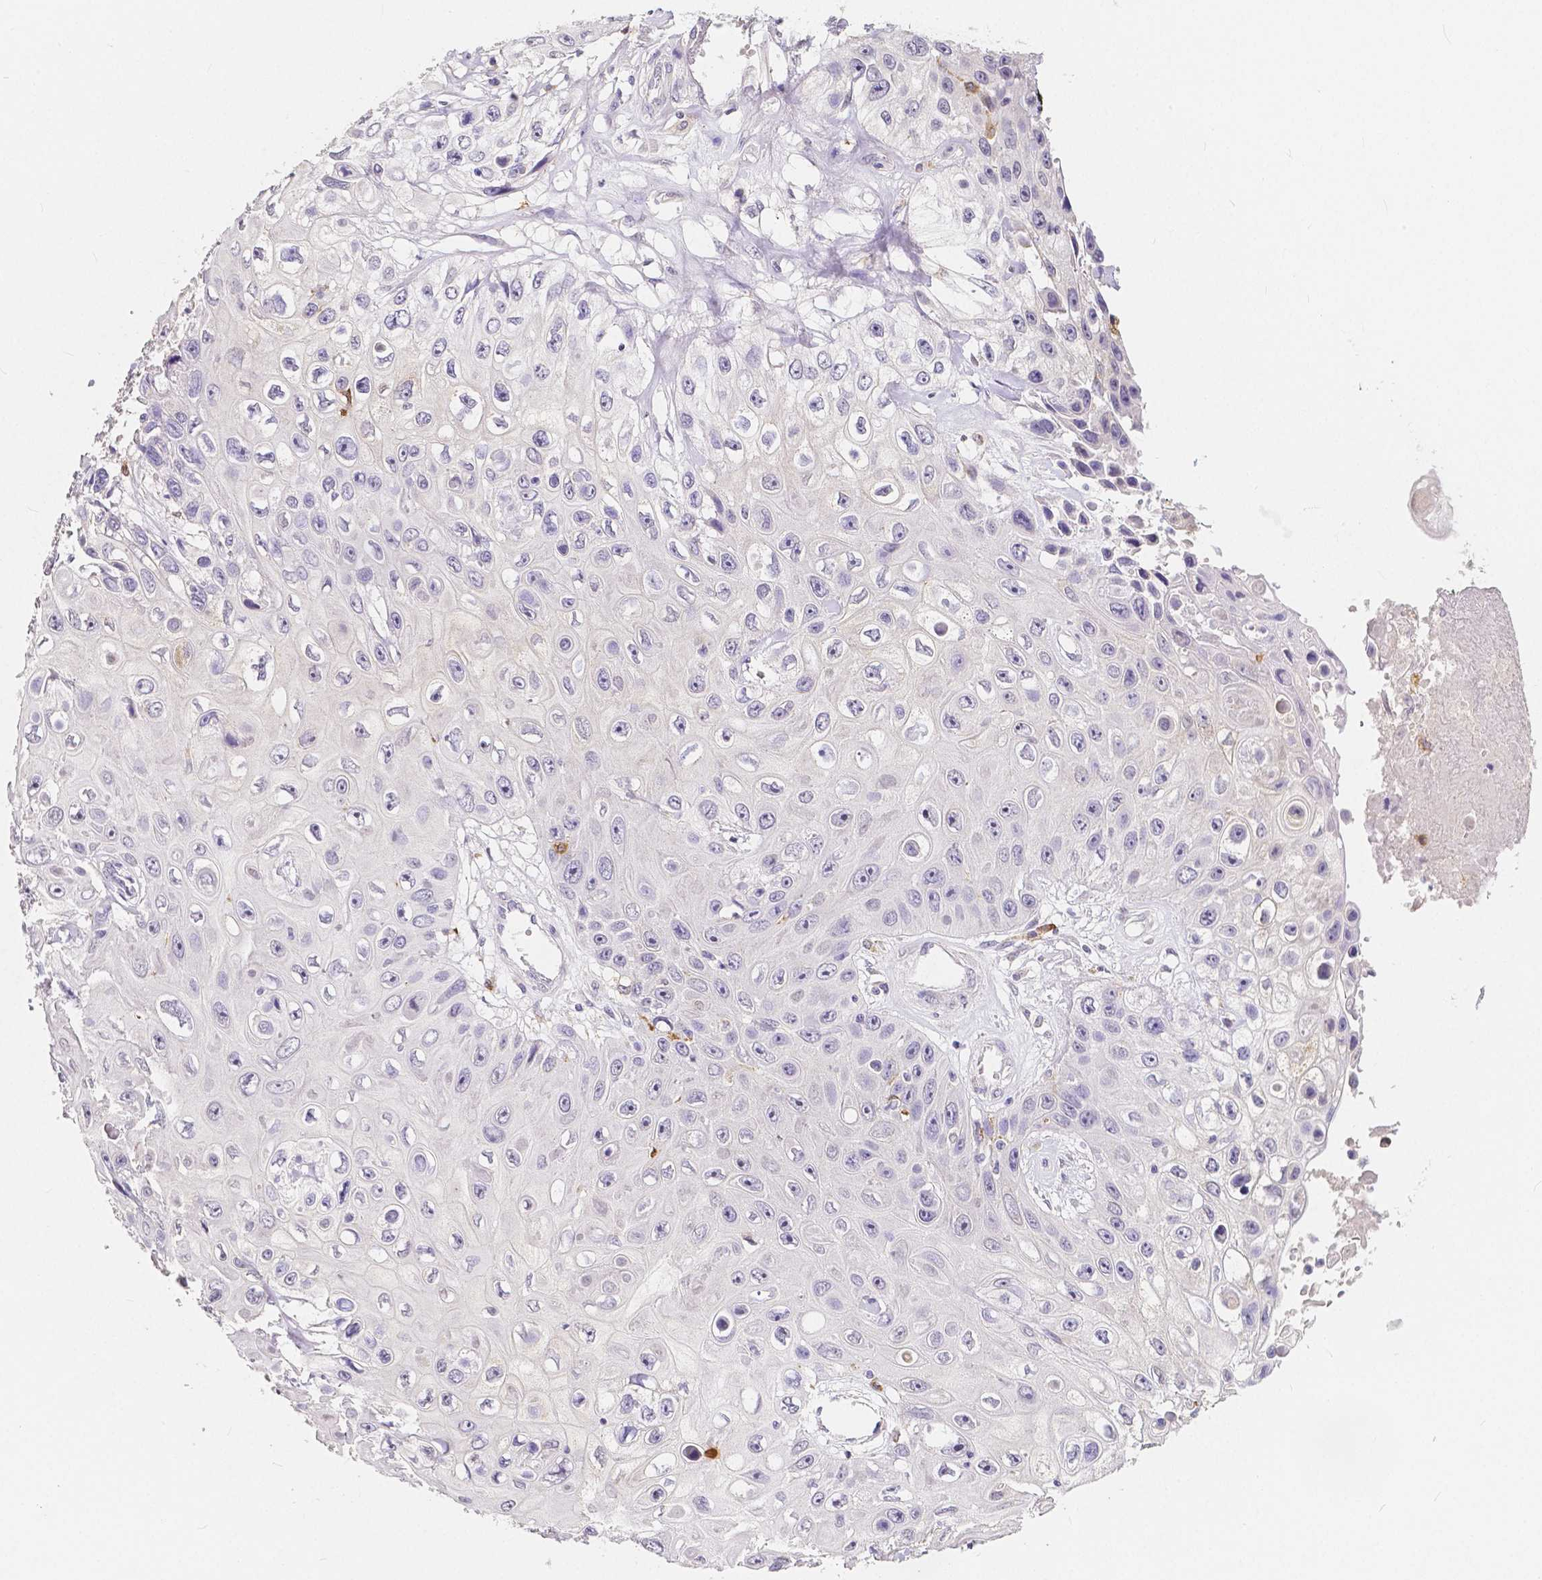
{"staining": {"intensity": "negative", "quantity": "none", "location": "none"}, "tissue": "skin cancer", "cell_type": "Tumor cells", "image_type": "cancer", "snomed": [{"axis": "morphology", "description": "Squamous cell carcinoma, NOS"}, {"axis": "topography", "description": "Skin"}], "caption": "Immunohistochemistry (IHC) image of neoplastic tissue: human squamous cell carcinoma (skin) stained with DAB shows no significant protein positivity in tumor cells.", "gene": "ACP5", "patient": {"sex": "male", "age": 82}}